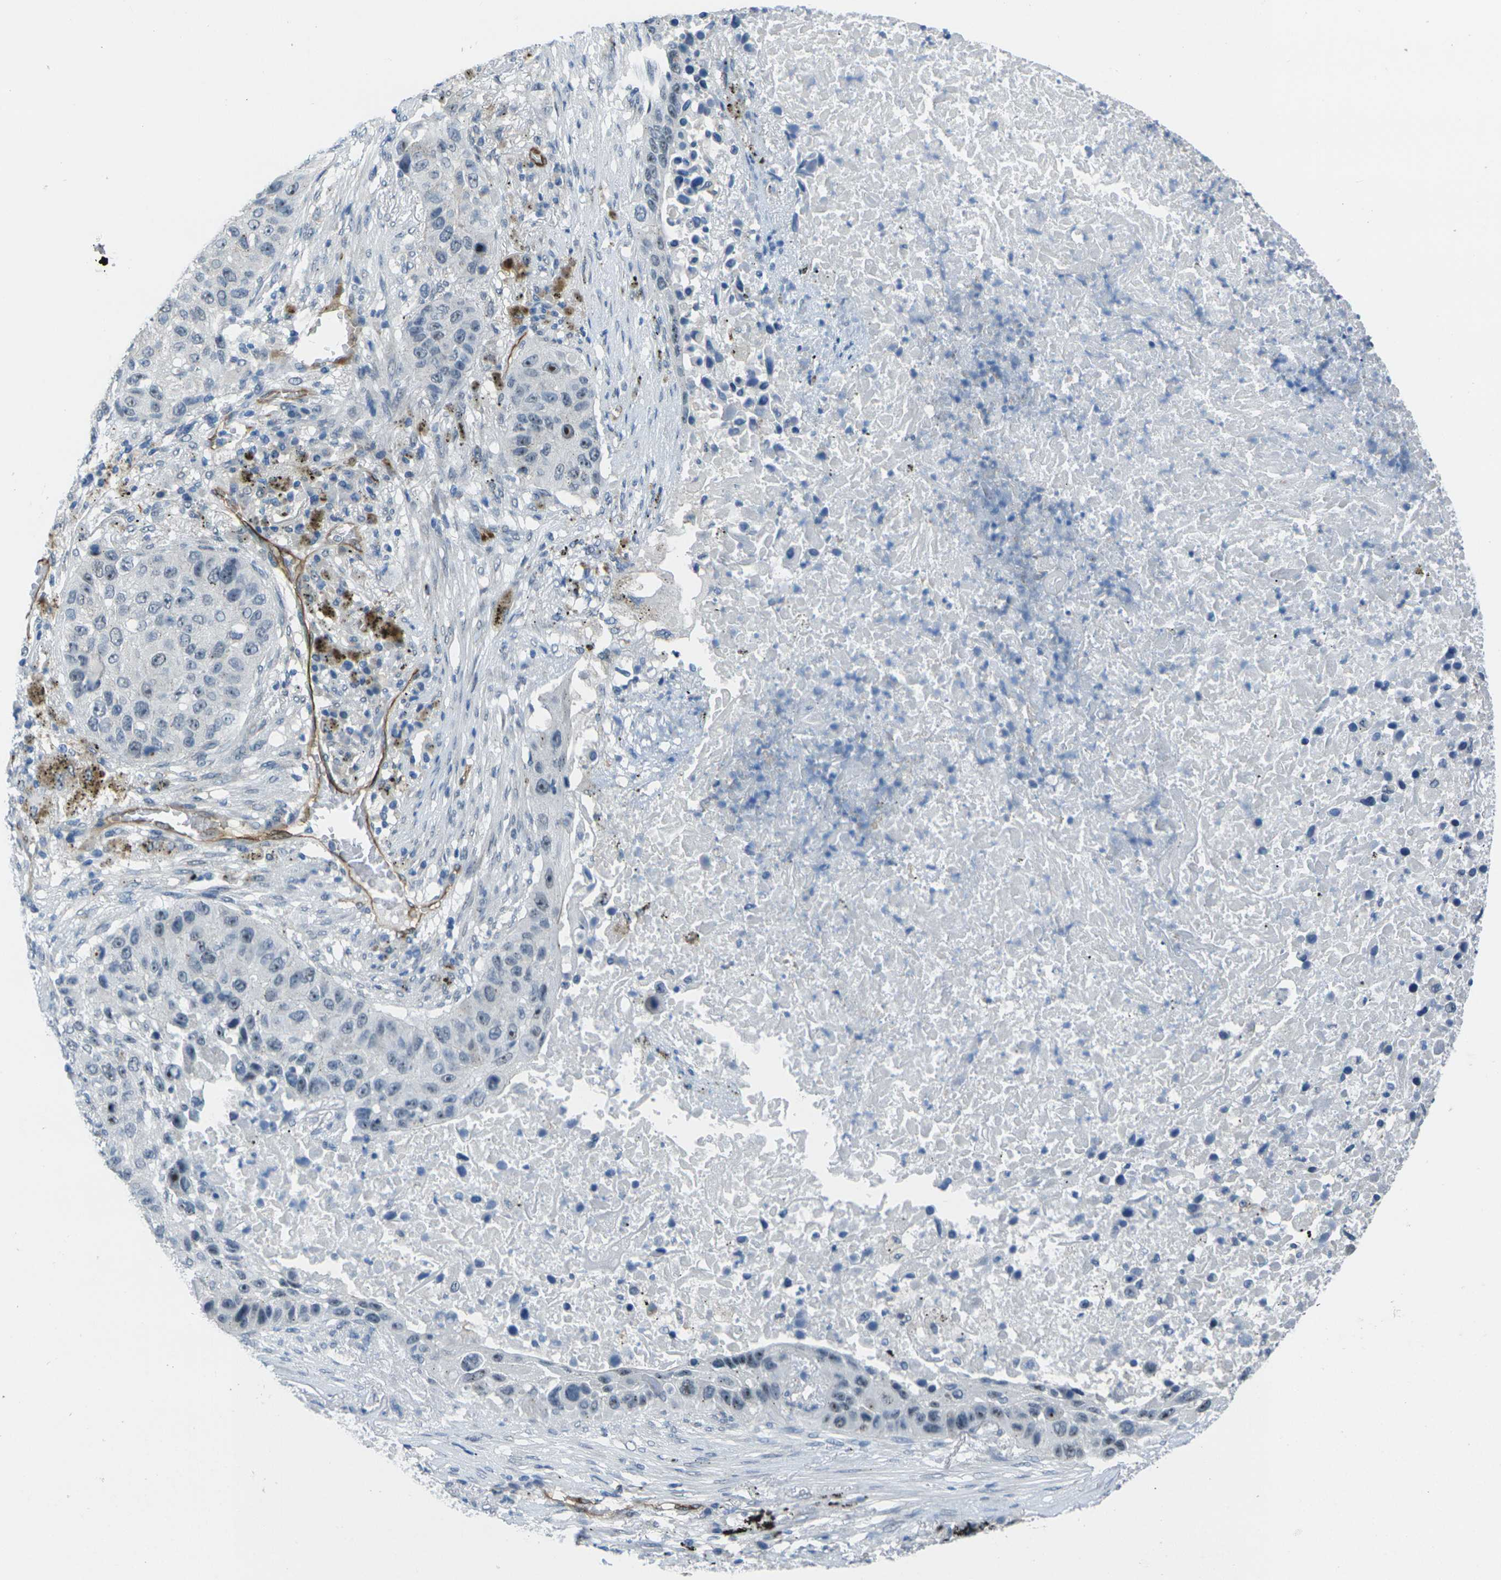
{"staining": {"intensity": "negative", "quantity": "none", "location": "none"}, "tissue": "lung cancer", "cell_type": "Tumor cells", "image_type": "cancer", "snomed": [{"axis": "morphology", "description": "Squamous cell carcinoma, NOS"}, {"axis": "topography", "description": "Lung"}], "caption": "Lung cancer was stained to show a protein in brown. There is no significant positivity in tumor cells. (DAB immunohistochemistry visualized using brightfield microscopy, high magnification).", "gene": "HSPA12B", "patient": {"sex": "male", "age": 57}}